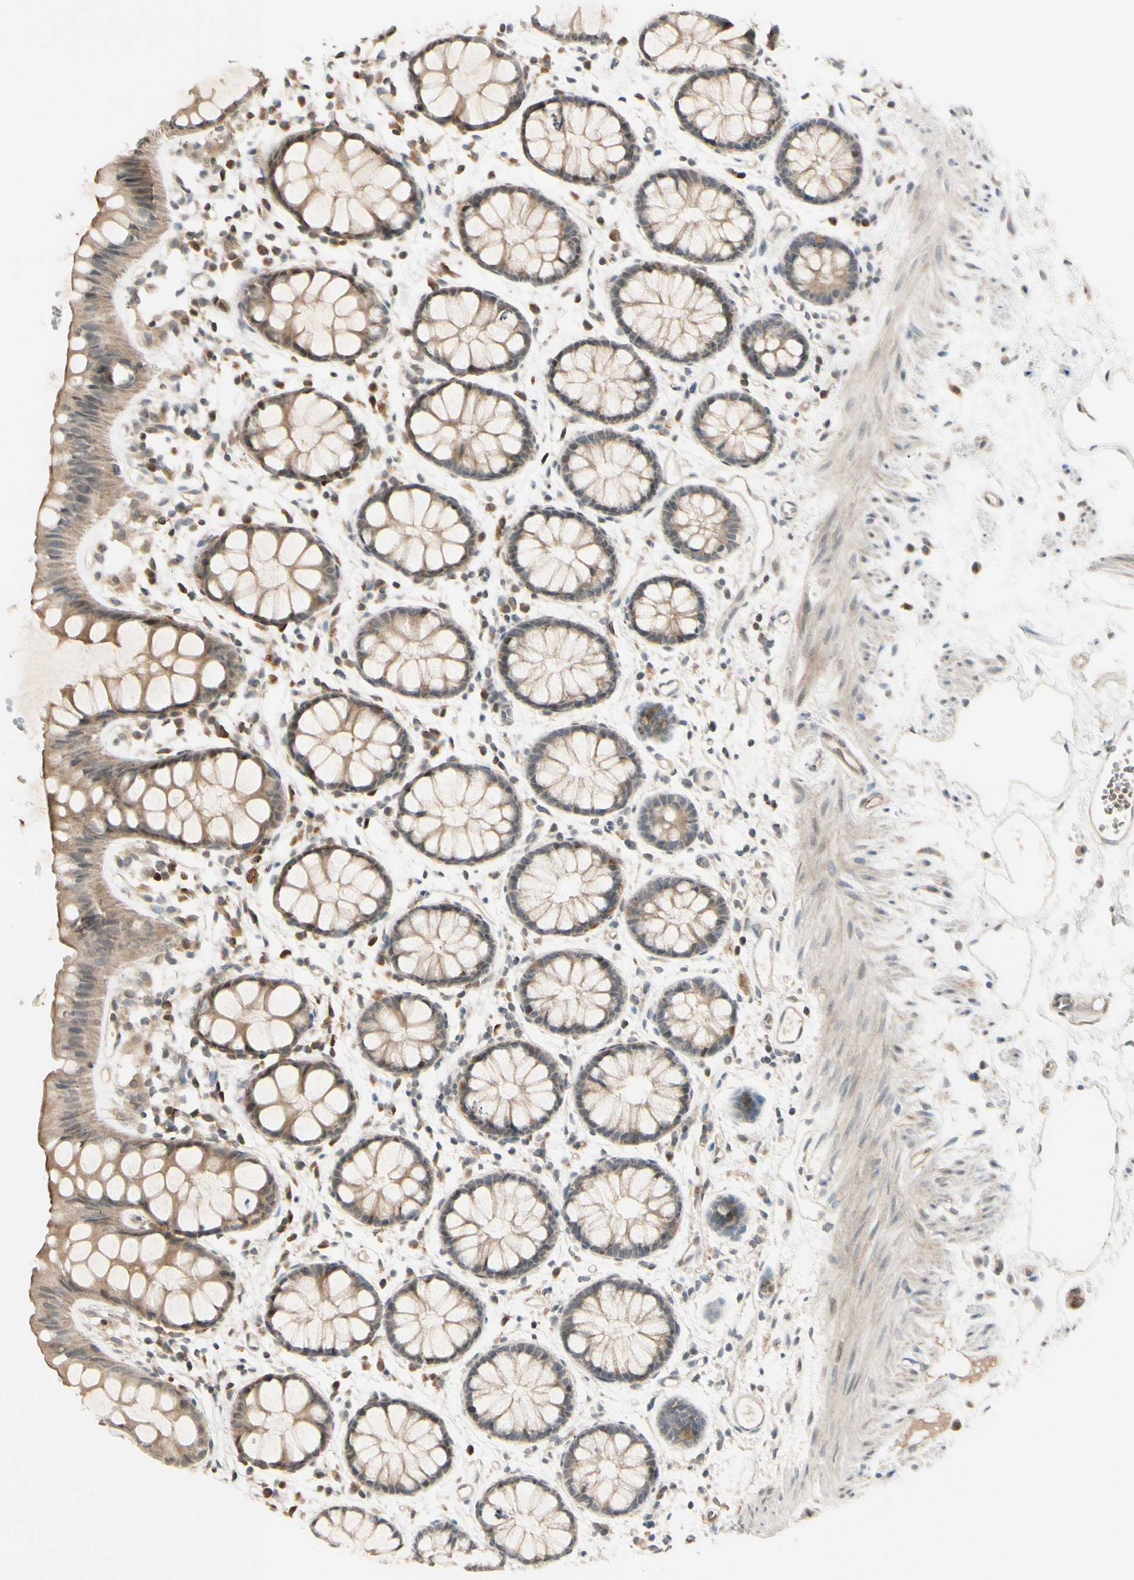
{"staining": {"intensity": "weak", "quantity": ">75%", "location": "cytoplasmic/membranous"}, "tissue": "rectum", "cell_type": "Glandular cells", "image_type": "normal", "snomed": [{"axis": "morphology", "description": "Normal tissue, NOS"}, {"axis": "topography", "description": "Rectum"}], "caption": "A photomicrograph of human rectum stained for a protein demonstrates weak cytoplasmic/membranous brown staining in glandular cells. The staining is performed using DAB (3,3'-diaminobenzidine) brown chromogen to label protein expression. The nuclei are counter-stained blue using hematoxylin.", "gene": "FGF10", "patient": {"sex": "female", "age": 66}}